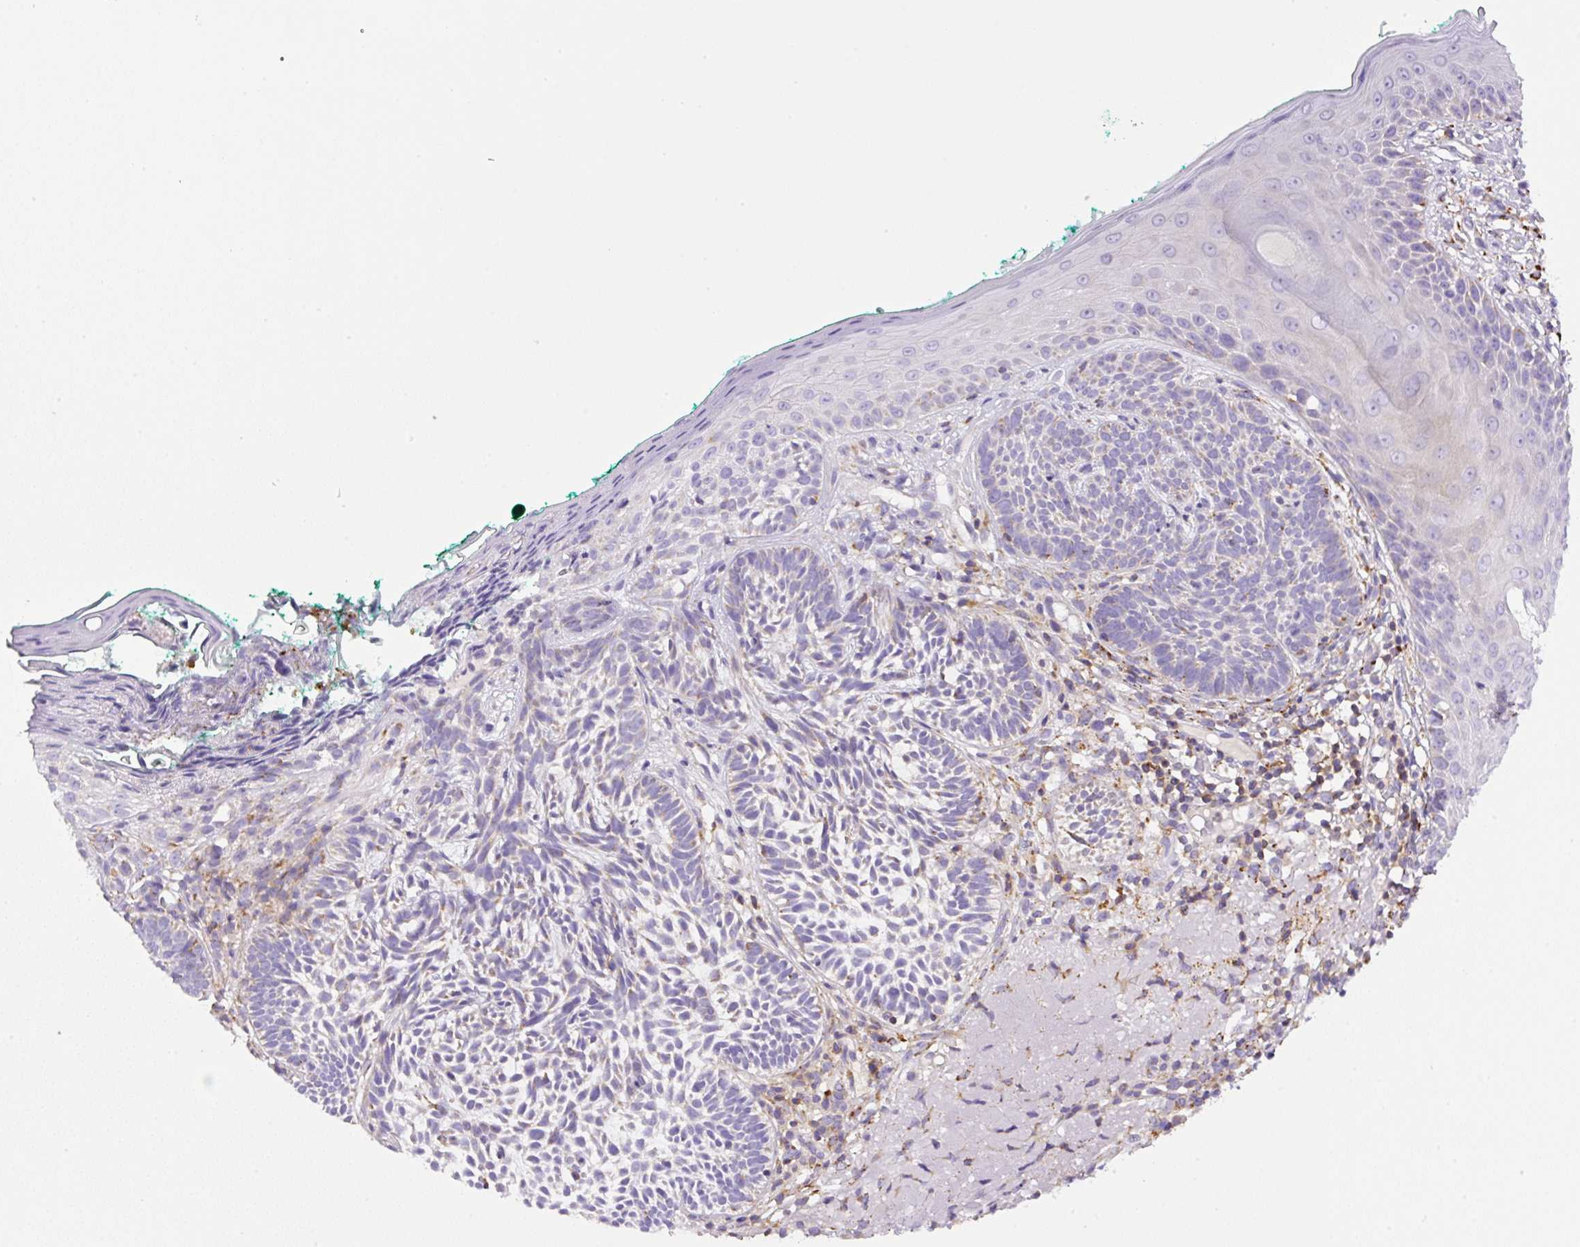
{"staining": {"intensity": "negative", "quantity": "none", "location": "none"}, "tissue": "skin cancer", "cell_type": "Tumor cells", "image_type": "cancer", "snomed": [{"axis": "morphology", "description": "Basal cell carcinoma"}, {"axis": "topography", "description": "Skin"}], "caption": "Image shows no protein positivity in tumor cells of skin basal cell carcinoma tissue.", "gene": "NF1", "patient": {"sex": "male", "age": 68}}